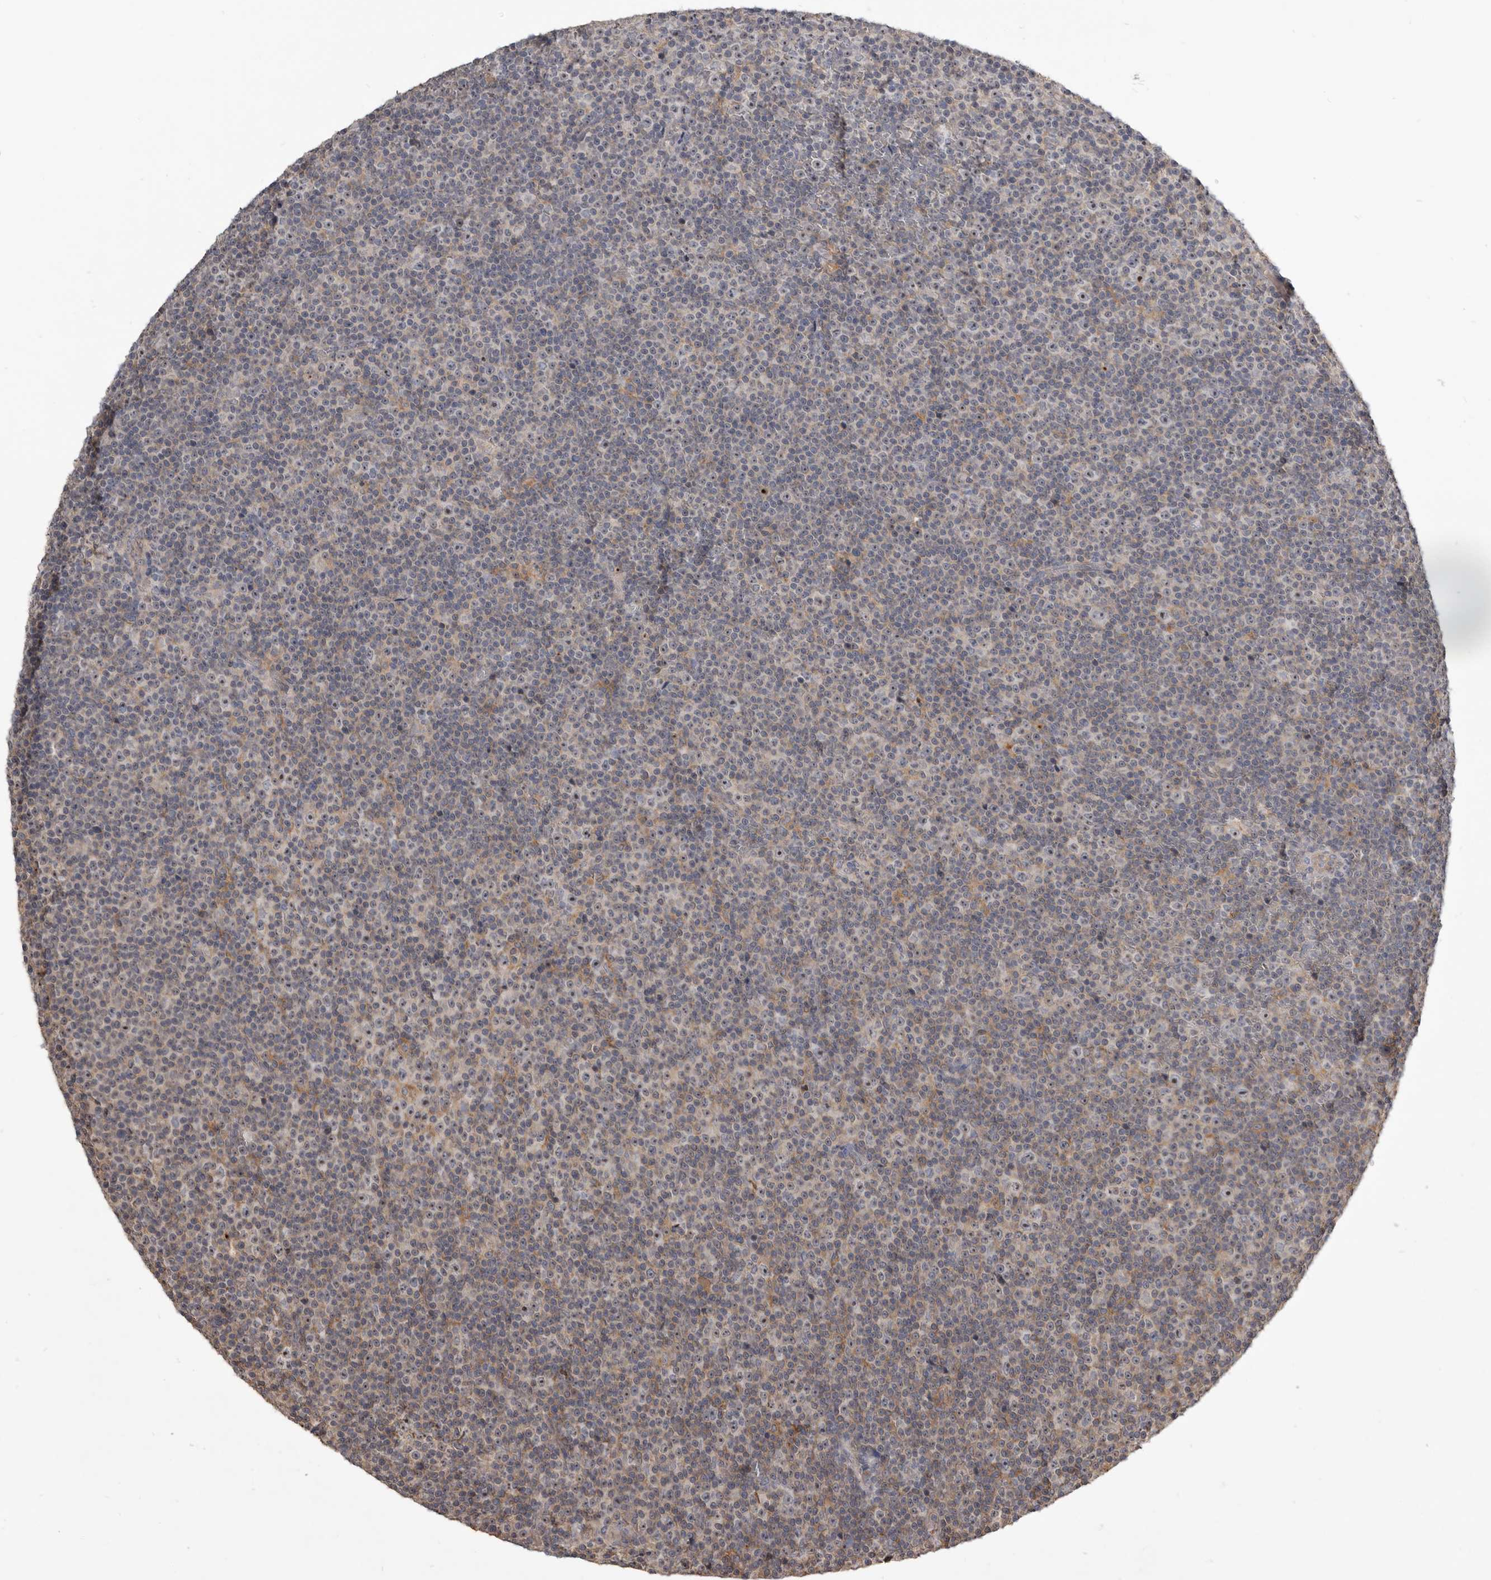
{"staining": {"intensity": "weak", "quantity": "<25%", "location": "cytoplasmic/membranous"}, "tissue": "lymphoma", "cell_type": "Tumor cells", "image_type": "cancer", "snomed": [{"axis": "morphology", "description": "Malignant lymphoma, non-Hodgkin's type, Low grade"}, {"axis": "topography", "description": "Lymph node"}], "caption": "DAB (3,3'-diaminobenzidine) immunohistochemical staining of human lymphoma displays no significant expression in tumor cells.", "gene": "TTC39A", "patient": {"sex": "female", "age": 67}}